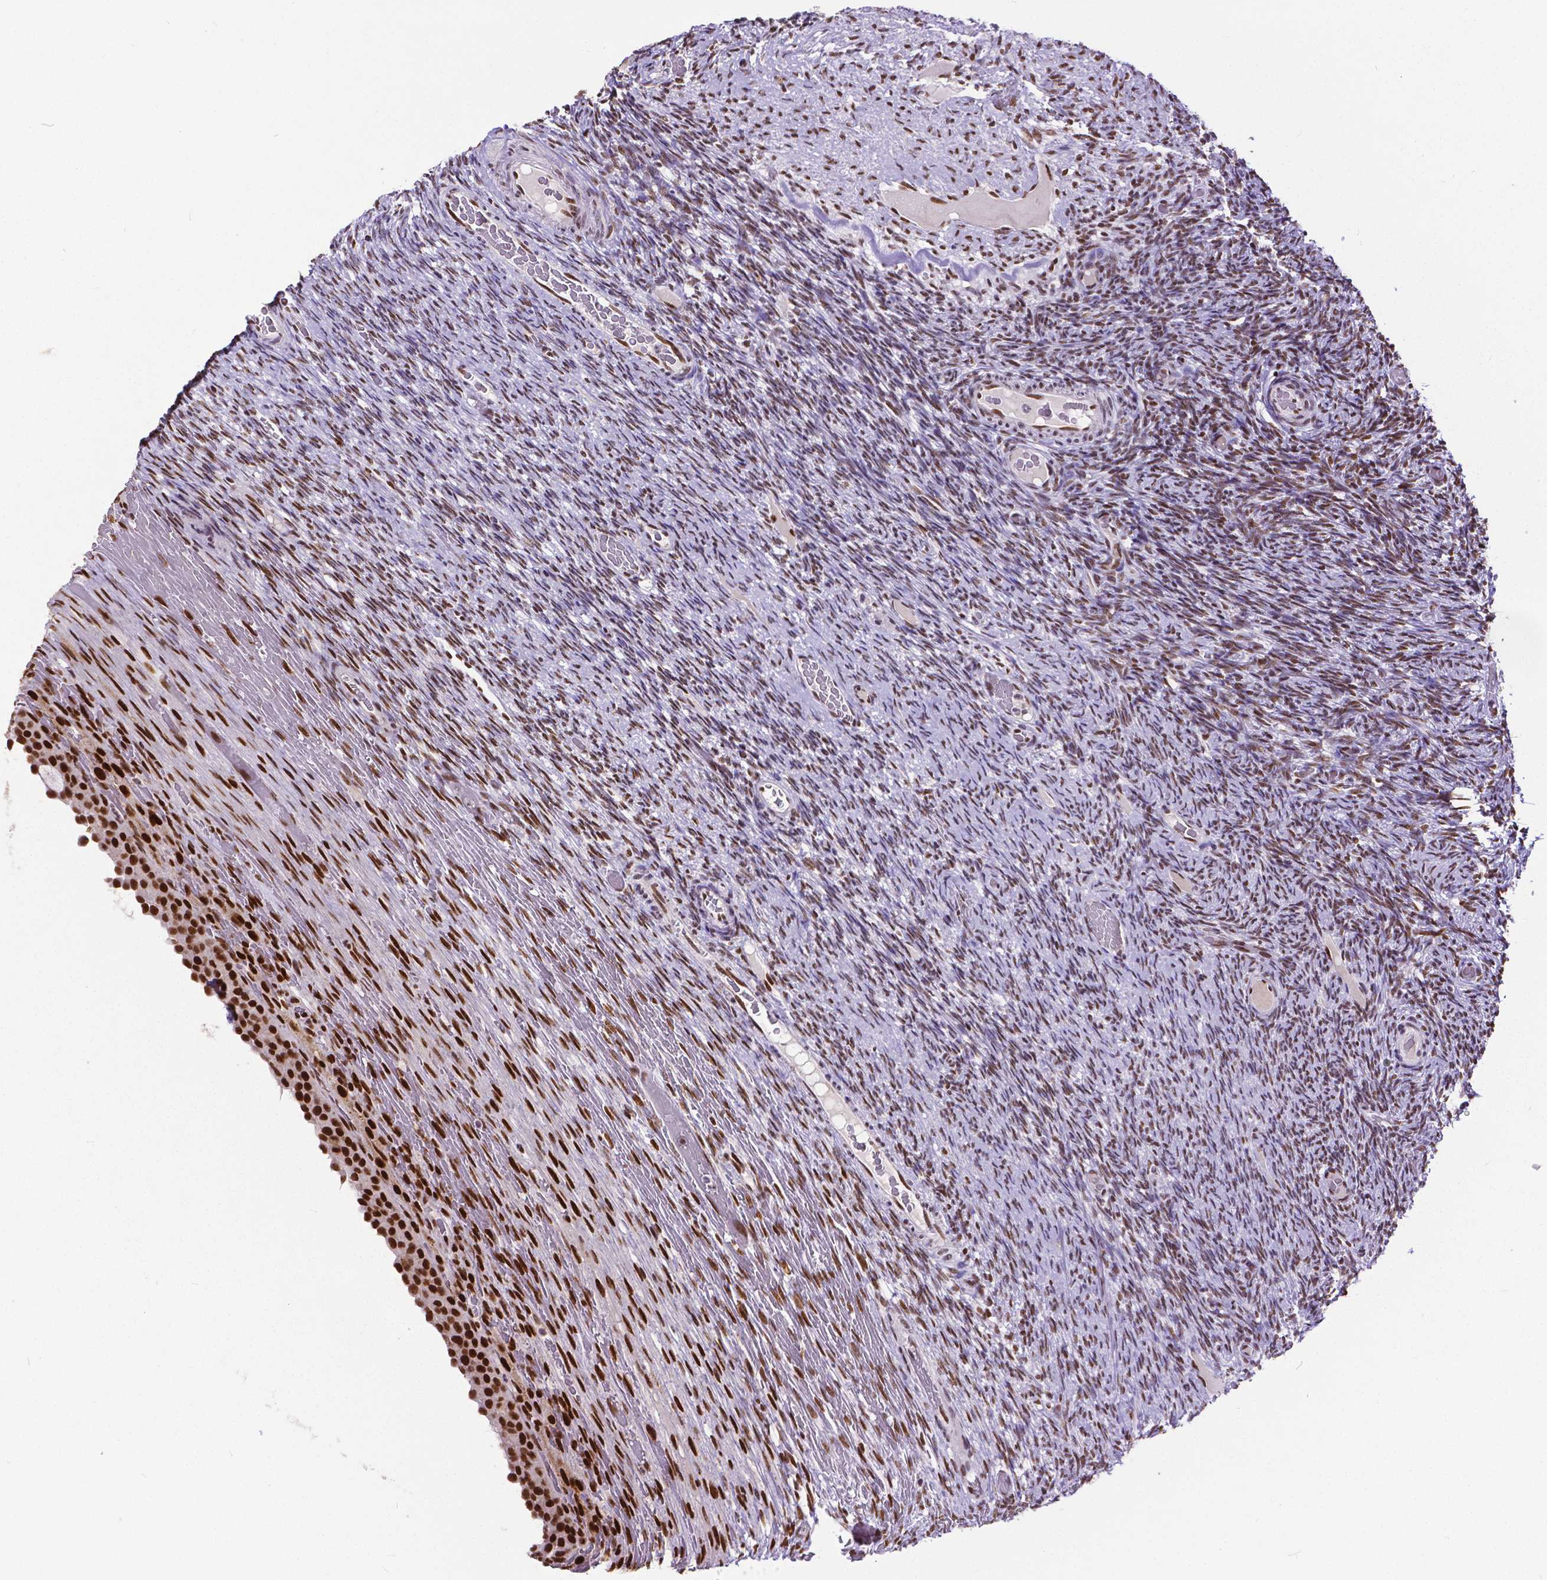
{"staining": {"intensity": "moderate", "quantity": "25%-75%", "location": "nuclear"}, "tissue": "ovary", "cell_type": "Ovarian stroma cells", "image_type": "normal", "snomed": [{"axis": "morphology", "description": "Normal tissue, NOS"}, {"axis": "topography", "description": "Ovary"}], "caption": "Brown immunohistochemical staining in unremarkable ovary shows moderate nuclear positivity in approximately 25%-75% of ovarian stroma cells. Ihc stains the protein in brown and the nuclei are stained blue.", "gene": "ATRX", "patient": {"sex": "female", "age": 34}}